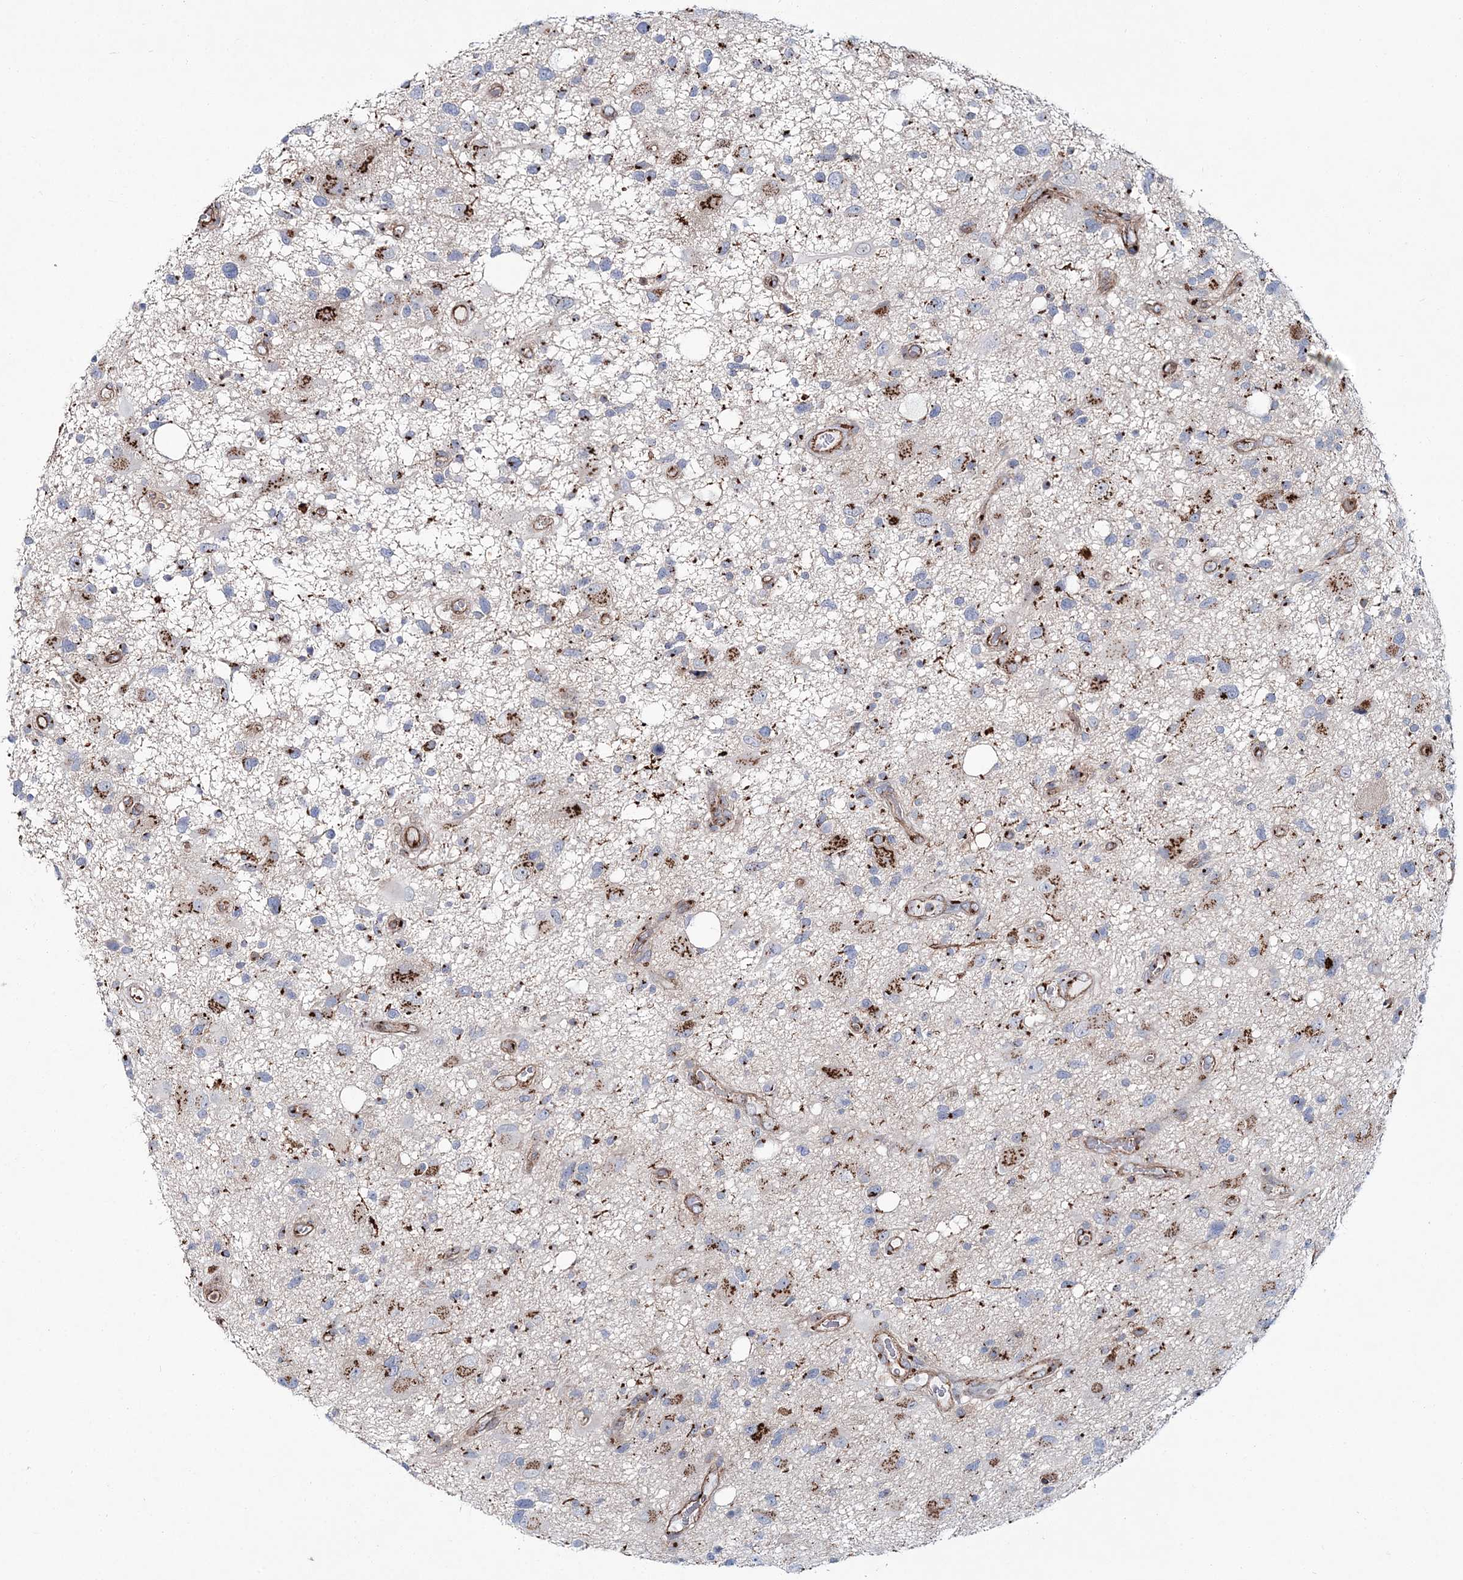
{"staining": {"intensity": "moderate", "quantity": "<25%", "location": "cytoplasmic/membranous"}, "tissue": "glioma", "cell_type": "Tumor cells", "image_type": "cancer", "snomed": [{"axis": "morphology", "description": "Glioma, malignant, High grade"}, {"axis": "topography", "description": "Brain"}], "caption": "Protein expression analysis of glioma exhibits moderate cytoplasmic/membranous staining in approximately <25% of tumor cells.", "gene": "MAN1A2", "patient": {"sex": "male", "age": 33}}